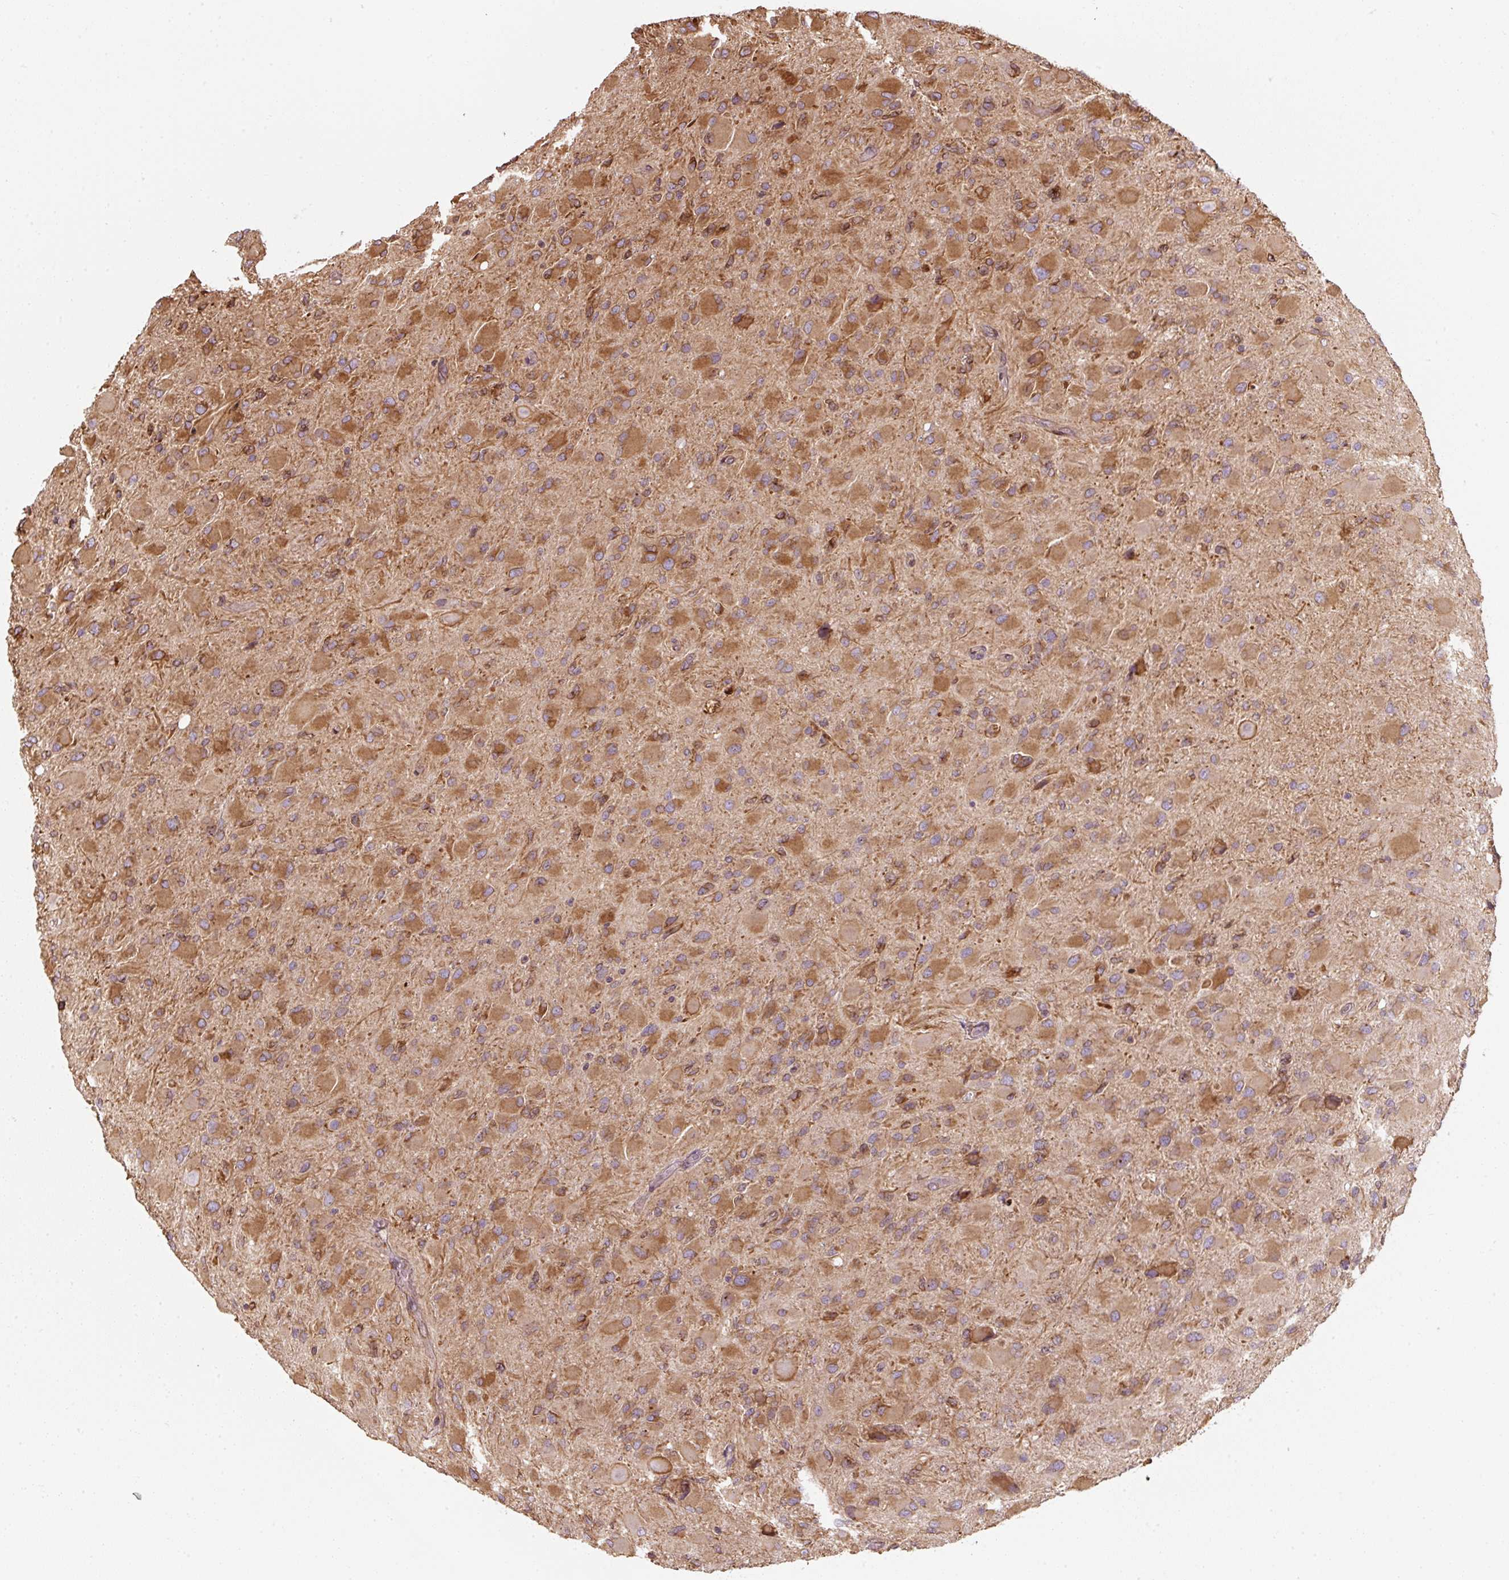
{"staining": {"intensity": "moderate", "quantity": ">75%", "location": "cytoplasmic/membranous"}, "tissue": "glioma", "cell_type": "Tumor cells", "image_type": "cancer", "snomed": [{"axis": "morphology", "description": "Glioma, malignant, High grade"}, {"axis": "topography", "description": "Cerebral cortex"}], "caption": "Immunohistochemical staining of human malignant glioma (high-grade) reveals medium levels of moderate cytoplasmic/membranous protein staining in approximately >75% of tumor cells.", "gene": "PRKCSH", "patient": {"sex": "female", "age": 36}}